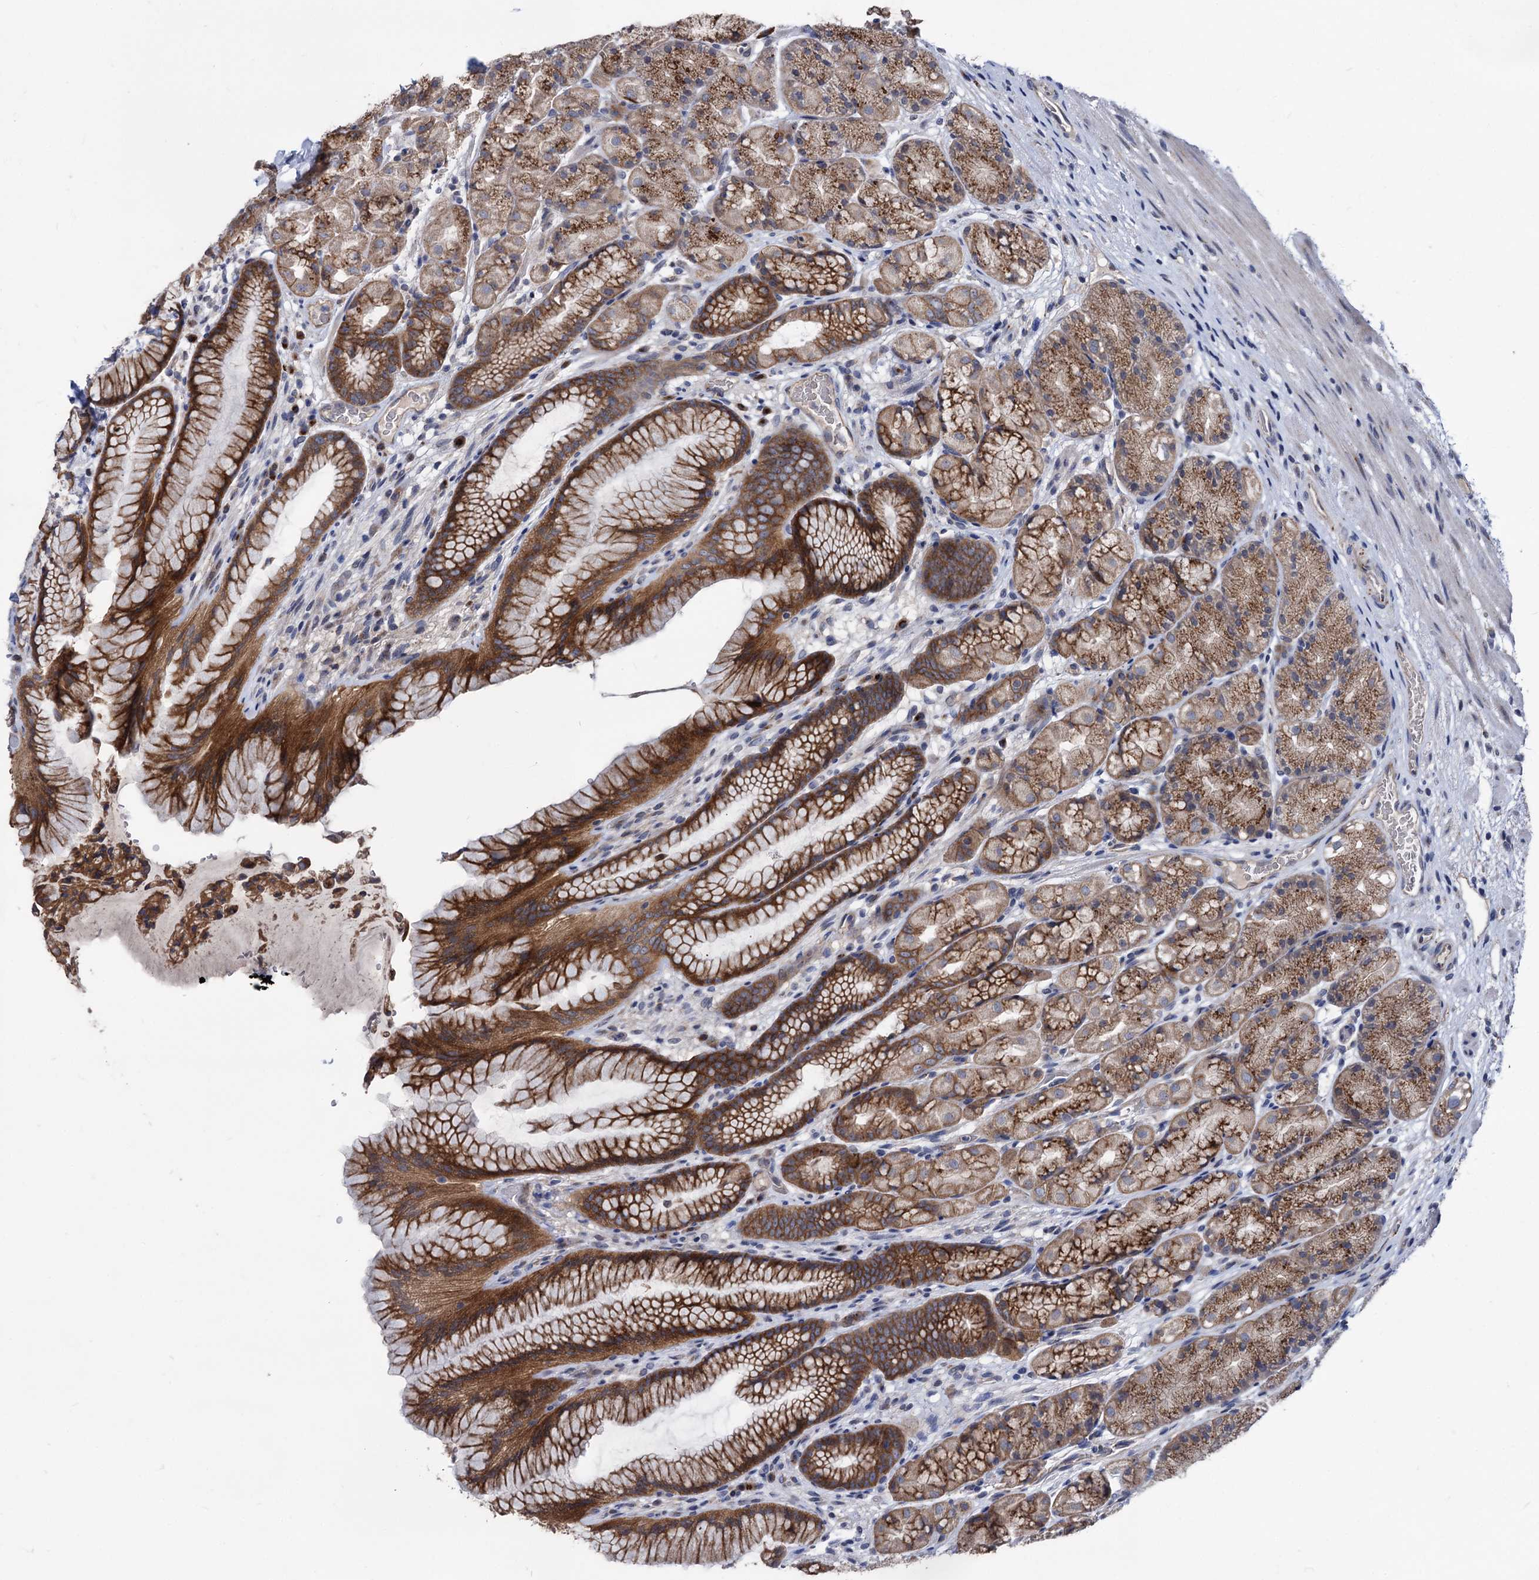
{"staining": {"intensity": "strong", "quantity": ">75%", "location": "cytoplasmic/membranous"}, "tissue": "stomach", "cell_type": "Glandular cells", "image_type": "normal", "snomed": [{"axis": "morphology", "description": "Normal tissue, NOS"}, {"axis": "topography", "description": "Stomach"}], "caption": "Glandular cells show strong cytoplasmic/membranous positivity in about >75% of cells in normal stomach.", "gene": "SMAGP", "patient": {"sex": "male", "age": 63}}